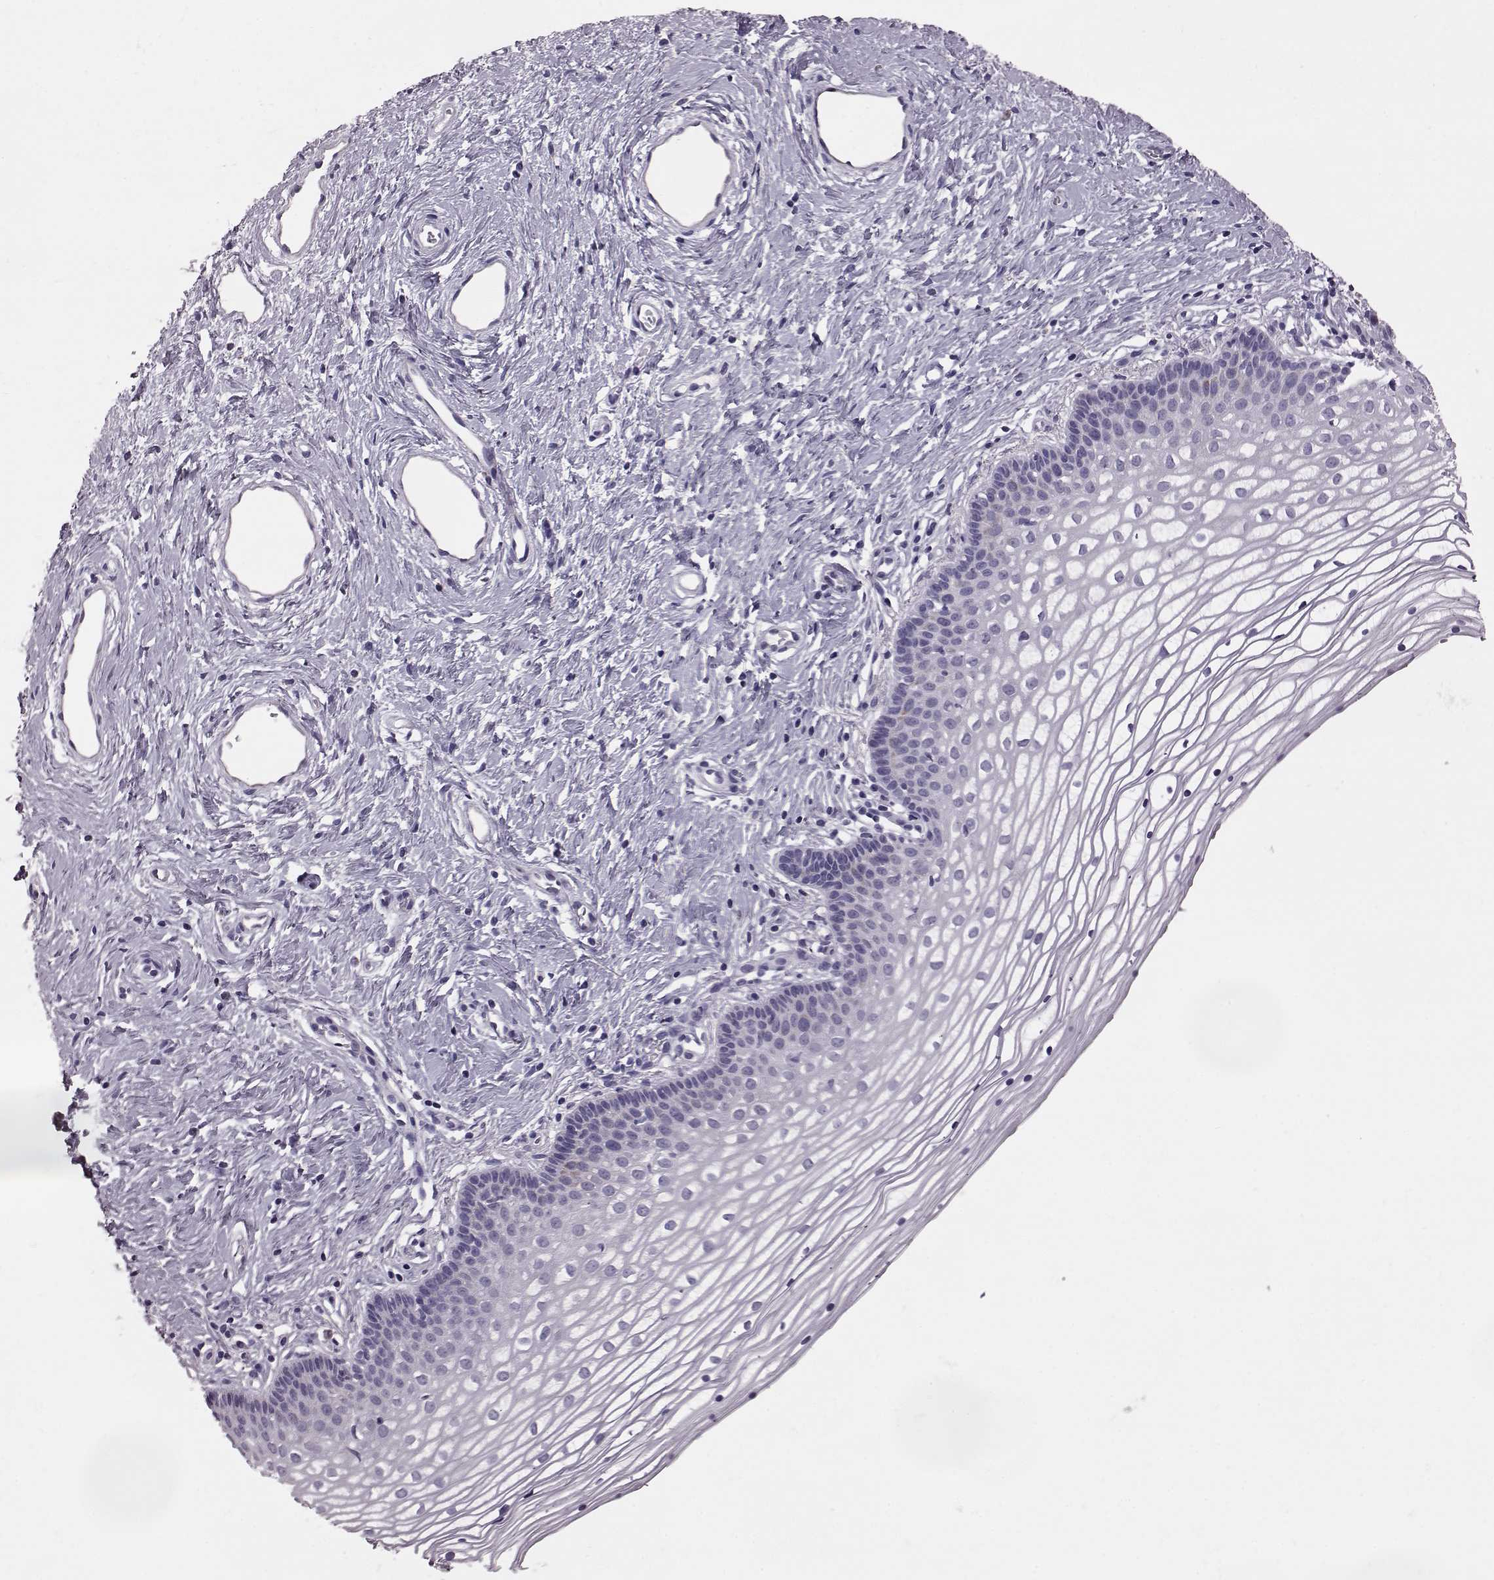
{"staining": {"intensity": "negative", "quantity": "none", "location": "none"}, "tissue": "vagina", "cell_type": "Squamous epithelial cells", "image_type": "normal", "snomed": [{"axis": "morphology", "description": "Normal tissue, NOS"}, {"axis": "topography", "description": "Vagina"}], "caption": "Immunohistochemistry (IHC) image of normal vagina stained for a protein (brown), which shows no positivity in squamous epithelial cells.", "gene": "RIMS2", "patient": {"sex": "female", "age": 36}}